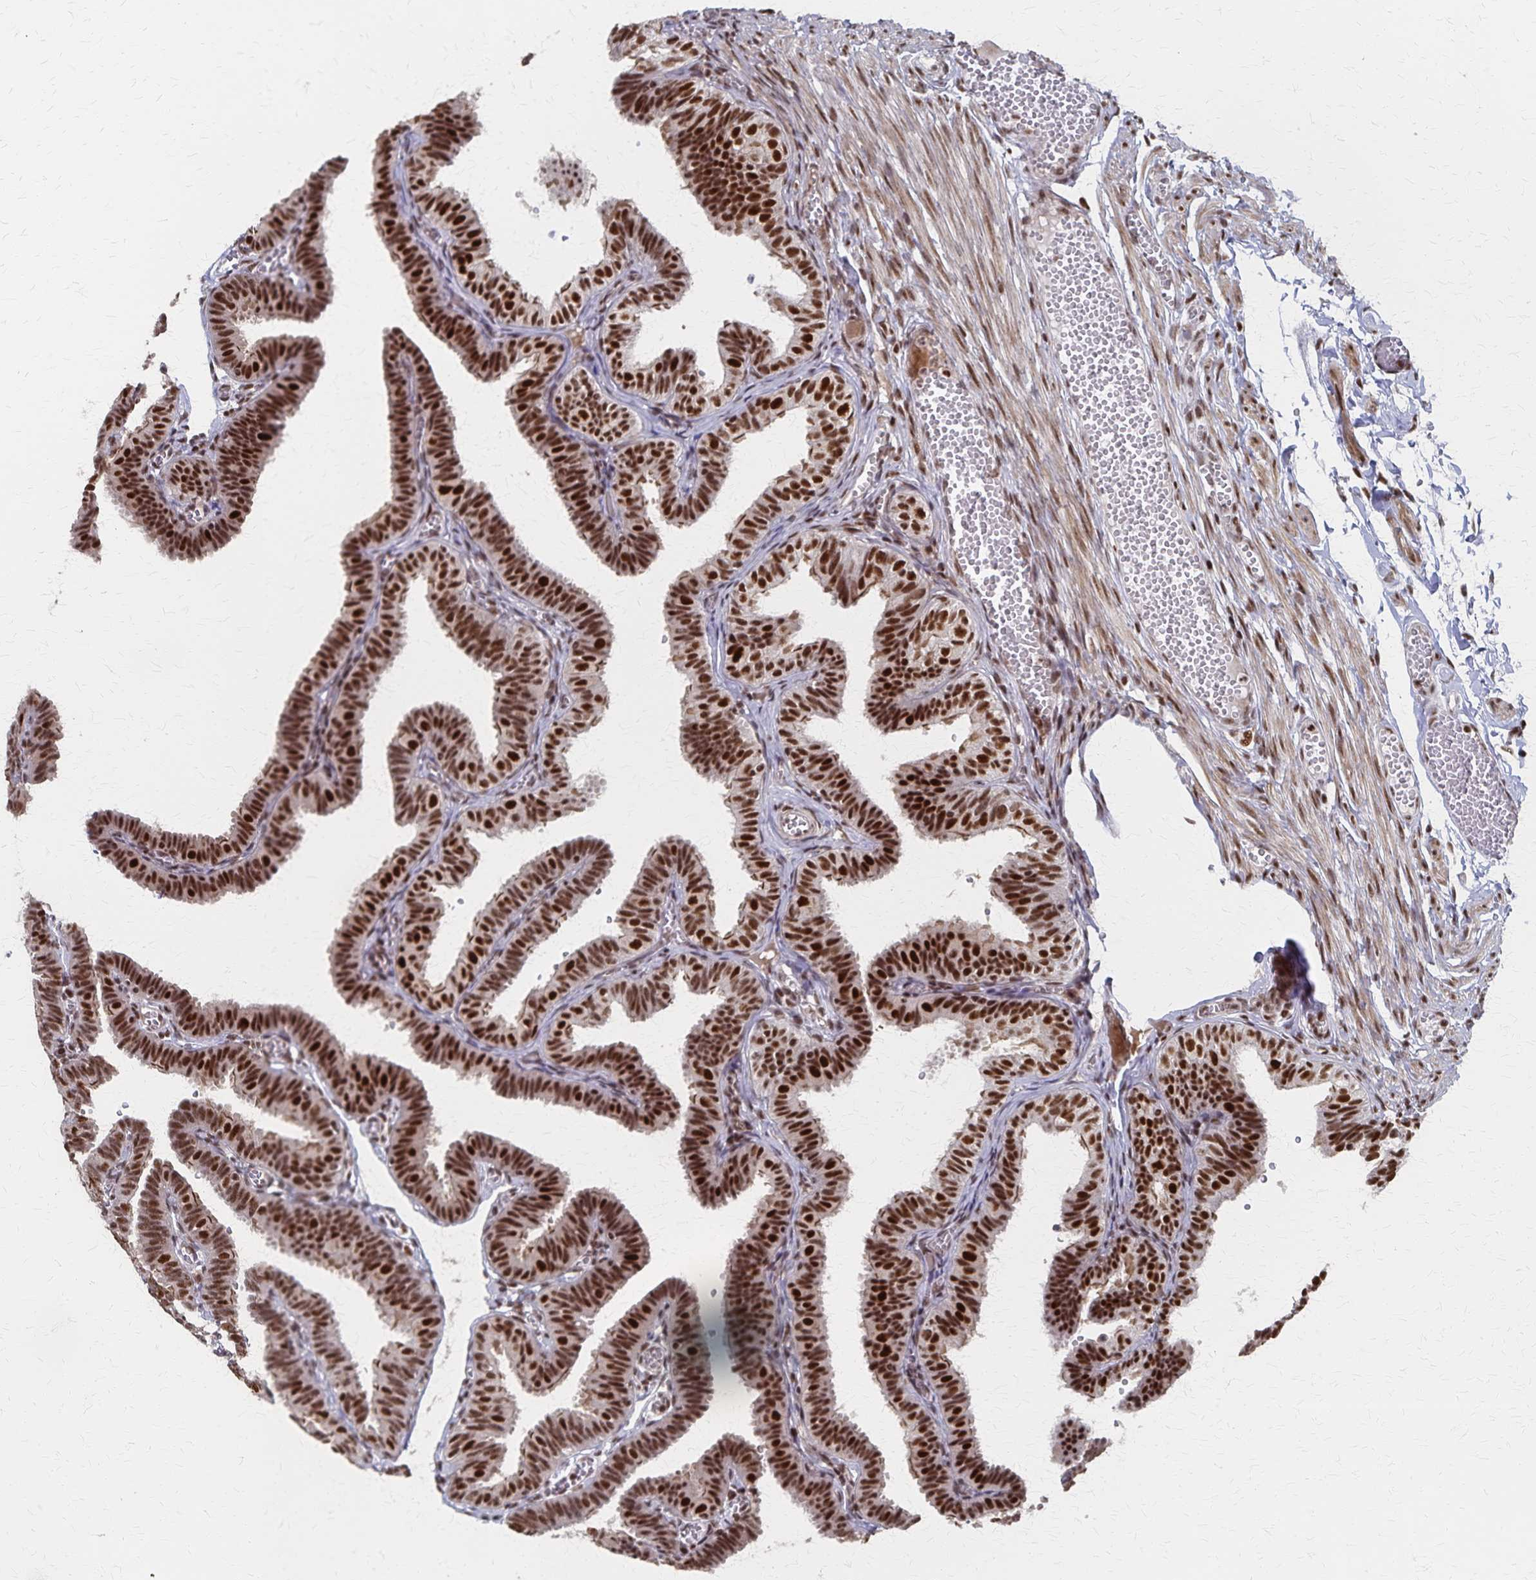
{"staining": {"intensity": "strong", "quantity": ">75%", "location": "nuclear"}, "tissue": "fallopian tube", "cell_type": "Glandular cells", "image_type": "normal", "snomed": [{"axis": "morphology", "description": "Normal tissue, NOS"}, {"axis": "topography", "description": "Fallopian tube"}], "caption": "Immunohistochemical staining of unremarkable fallopian tube exhibits high levels of strong nuclear expression in about >75% of glandular cells. (DAB IHC with brightfield microscopy, high magnification).", "gene": "GTF2B", "patient": {"sex": "female", "age": 25}}